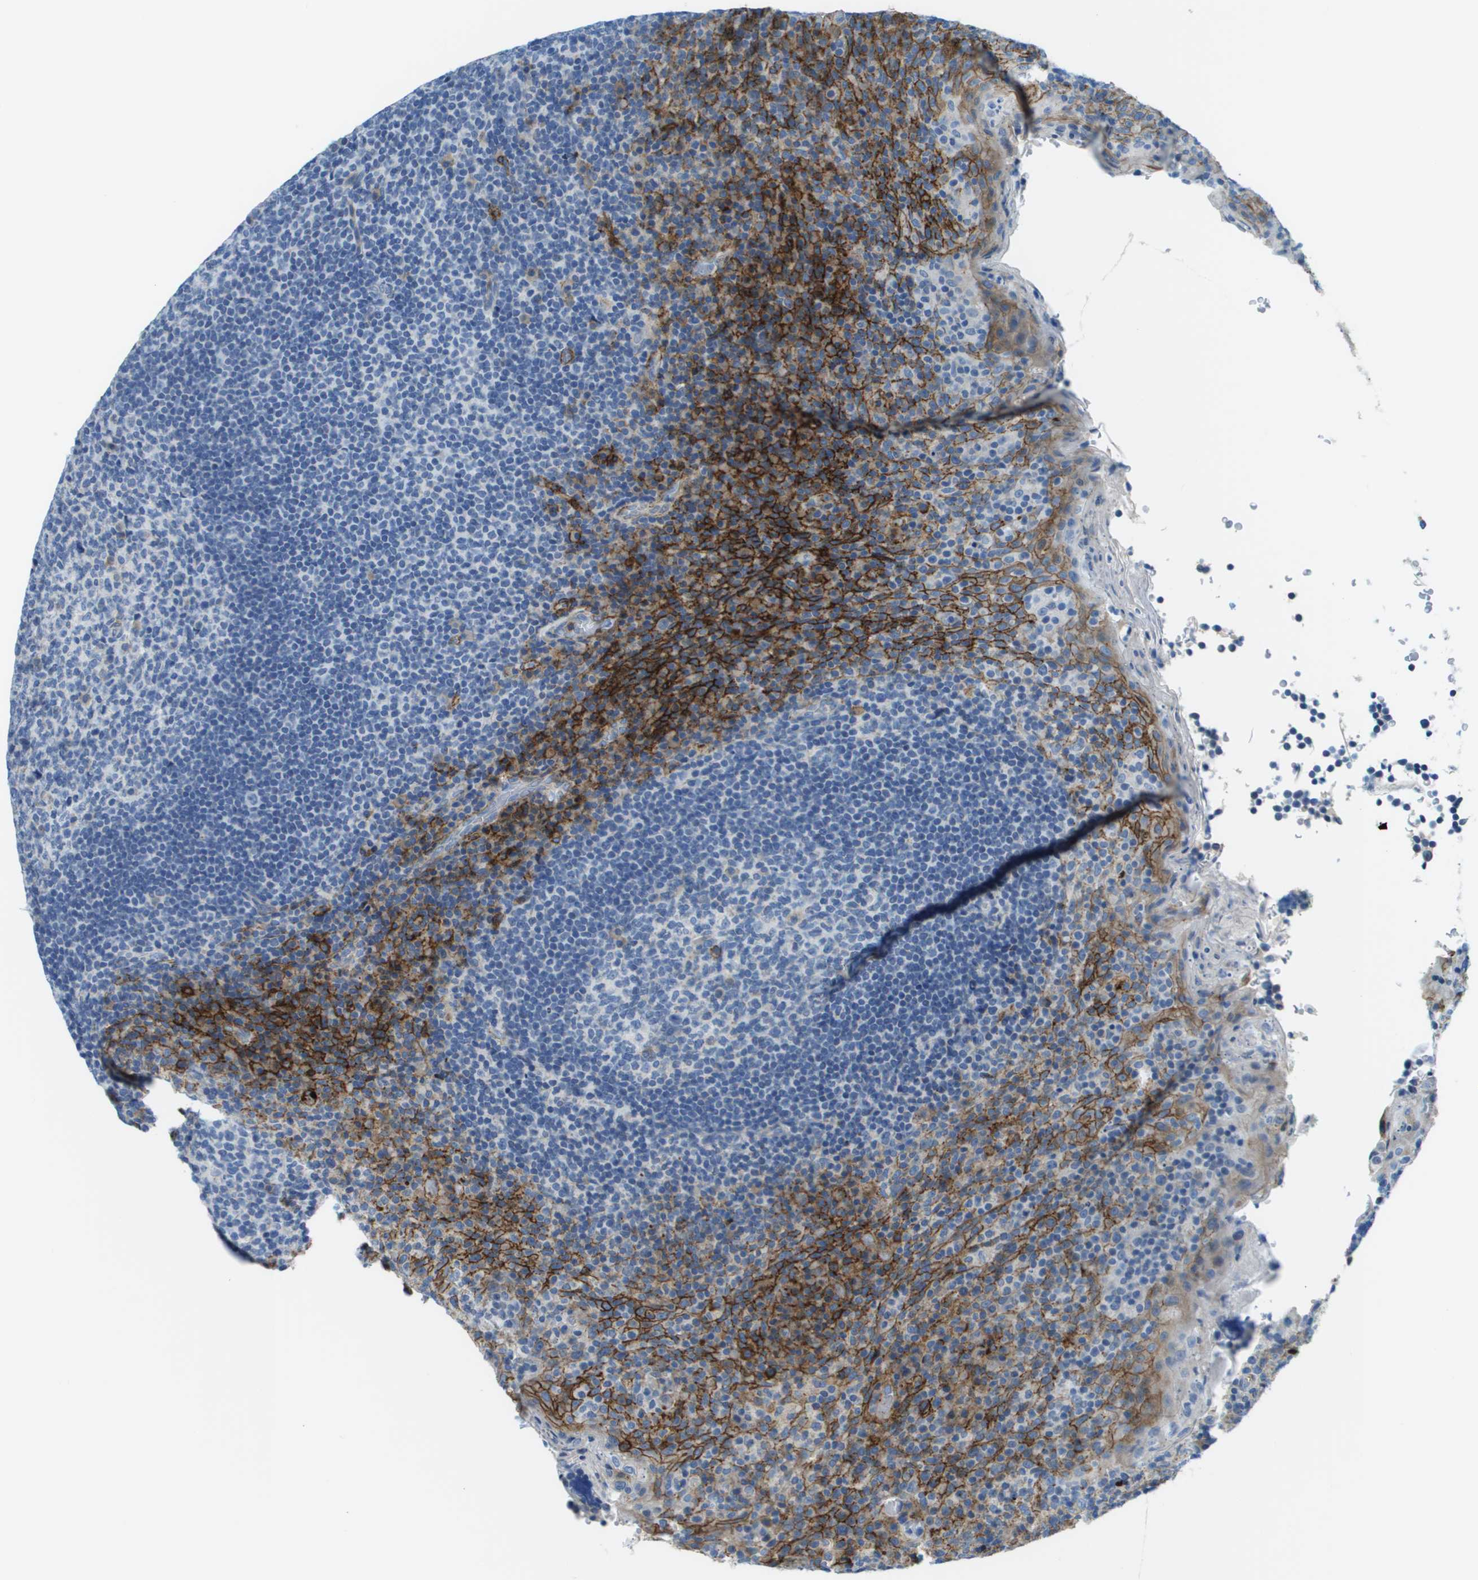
{"staining": {"intensity": "negative", "quantity": "none", "location": "none"}, "tissue": "tonsil", "cell_type": "Germinal center cells", "image_type": "normal", "snomed": [{"axis": "morphology", "description": "Normal tissue, NOS"}, {"axis": "topography", "description": "Tonsil"}], "caption": "This is a image of immunohistochemistry (IHC) staining of unremarkable tonsil, which shows no staining in germinal center cells.", "gene": "SDC1", "patient": {"sex": "male", "age": 17}}